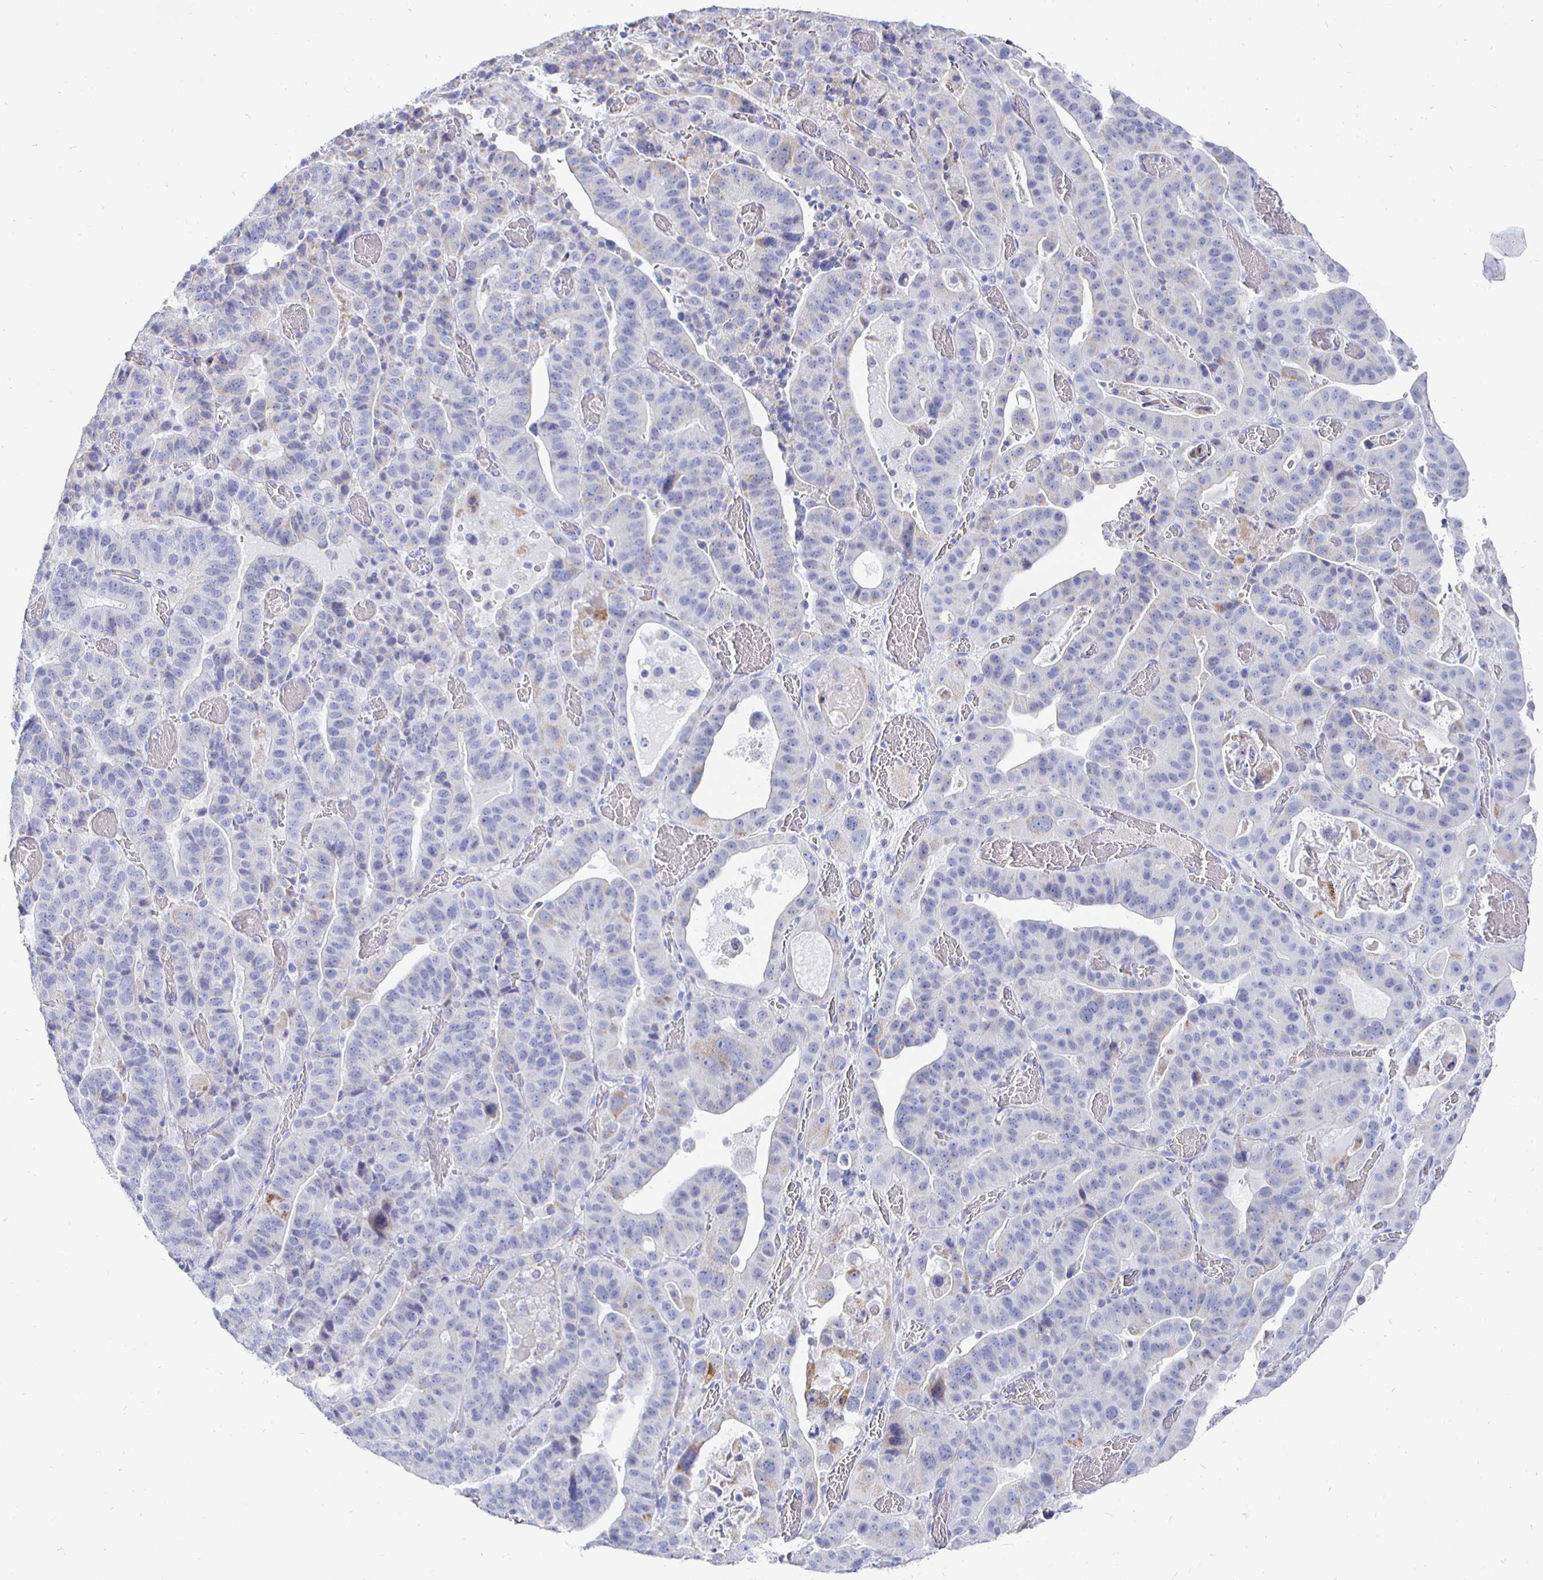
{"staining": {"intensity": "negative", "quantity": "none", "location": "none"}, "tissue": "stomach cancer", "cell_type": "Tumor cells", "image_type": "cancer", "snomed": [{"axis": "morphology", "description": "Adenocarcinoma, NOS"}, {"axis": "topography", "description": "Stomach"}], "caption": "A high-resolution micrograph shows immunohistochemistry (IHC) staining of stomach cancer, which reveals no significant staining in tumor cells.", "gene": "CR2", "patient": {"sex": "male", "age": 48}}